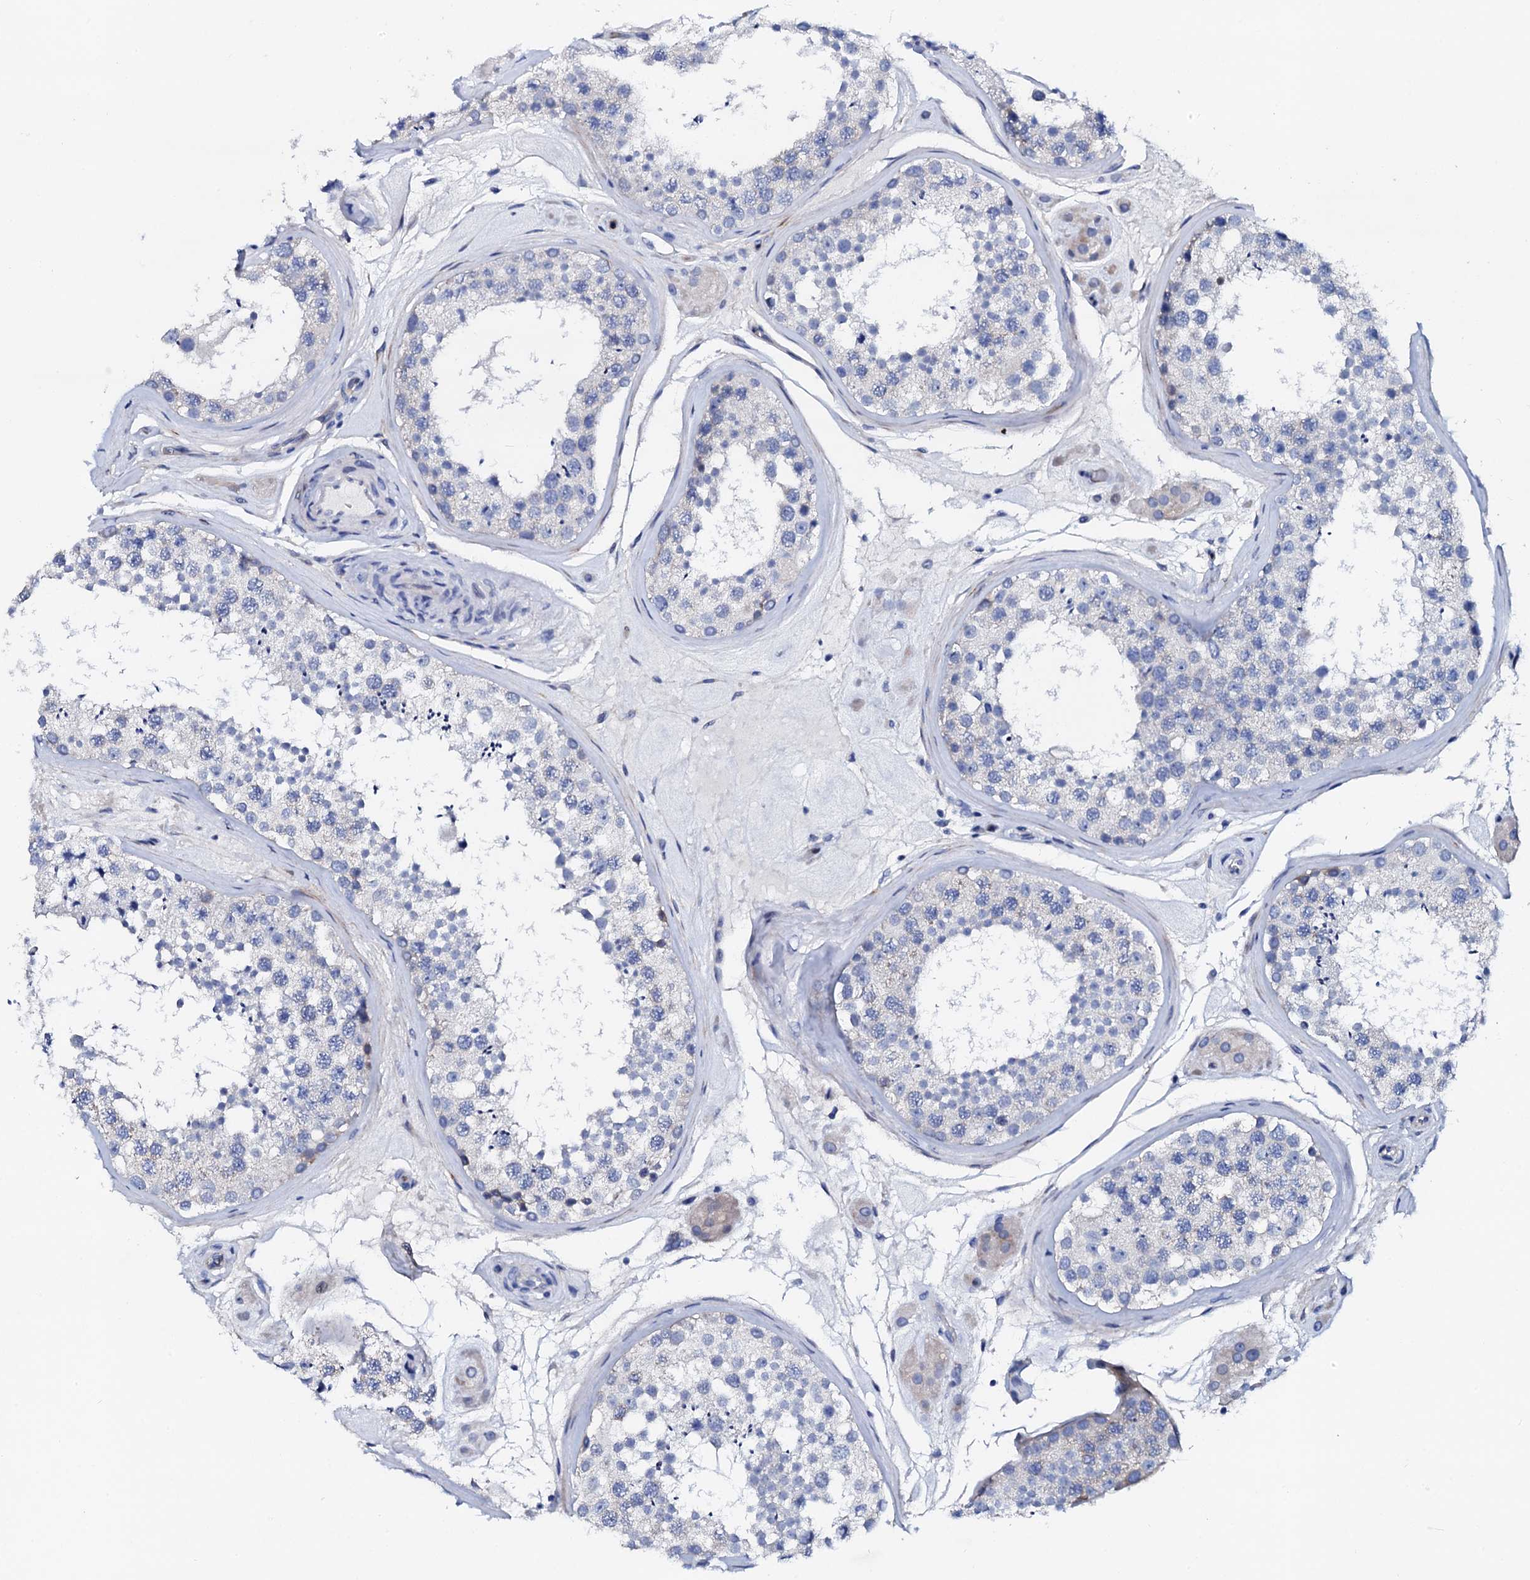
{"staining": {"intensity": "negative", "quantity": "none", "location": "none"}, "tissue": "testis", "cell_type": "Cells in seminiferous ducts", "image_type": "normal", "snomed": [{"axis": "morphology", "description": "Normal tissue, NOS"}, {"axis": "topography", "description": "Testis"}], "caption": "An immunohistochemistry image of unremarkable testis is shown. There is no staining in cells in seminiferous ducts of testis.", "gene": "TRDN", "patient": {"sex": "male", "age": 46}}